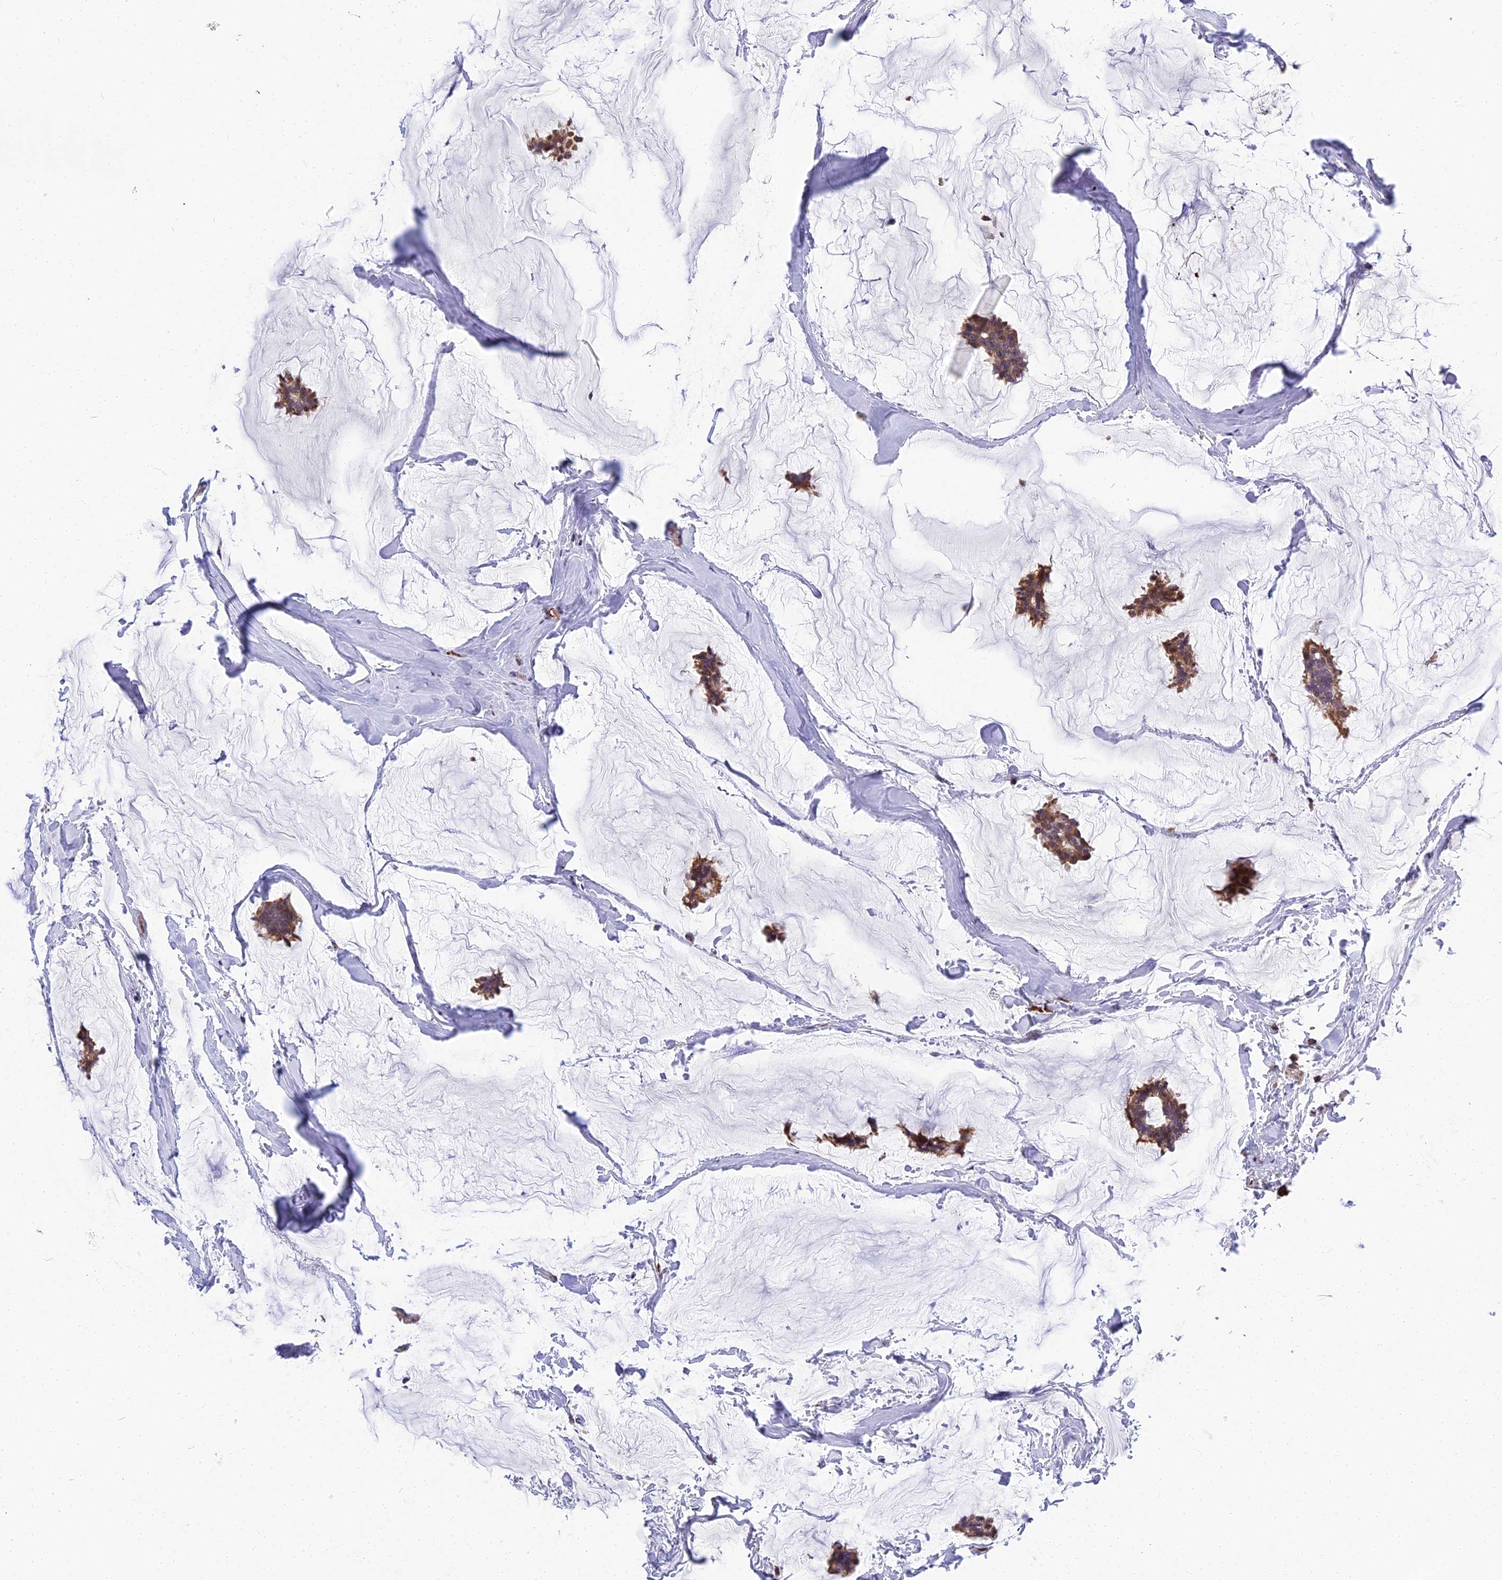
{"staining": {"intensity": "moderate", "quantity": "25%-75%", "location": "cytoplasmic/membranous"}, "tissue": "breast cancer", "cell_type": "Tumor cells", "image_type": "cancer", "snomed": [{"axis": "morphology", "description": "Duct carcinoma"}, {"axis": "topography", "description": "Breast"}], "caption": "Immunohistochemistry (IHC) (DAB) staining of human intraductal carcinoma (breast) reveals moderate cytoplasmic/membranous protein expression in about 25%-75% of tumor cells. The staining was performed using DAB (3,3'-diaminobenzidine) to visualize the protein expression in brown, while the nuclei were stained in blue with hematoxylin (Magnification: 20x).", "gene": "MFSD2A", "patient": {"sex": "female", "age": 93}}